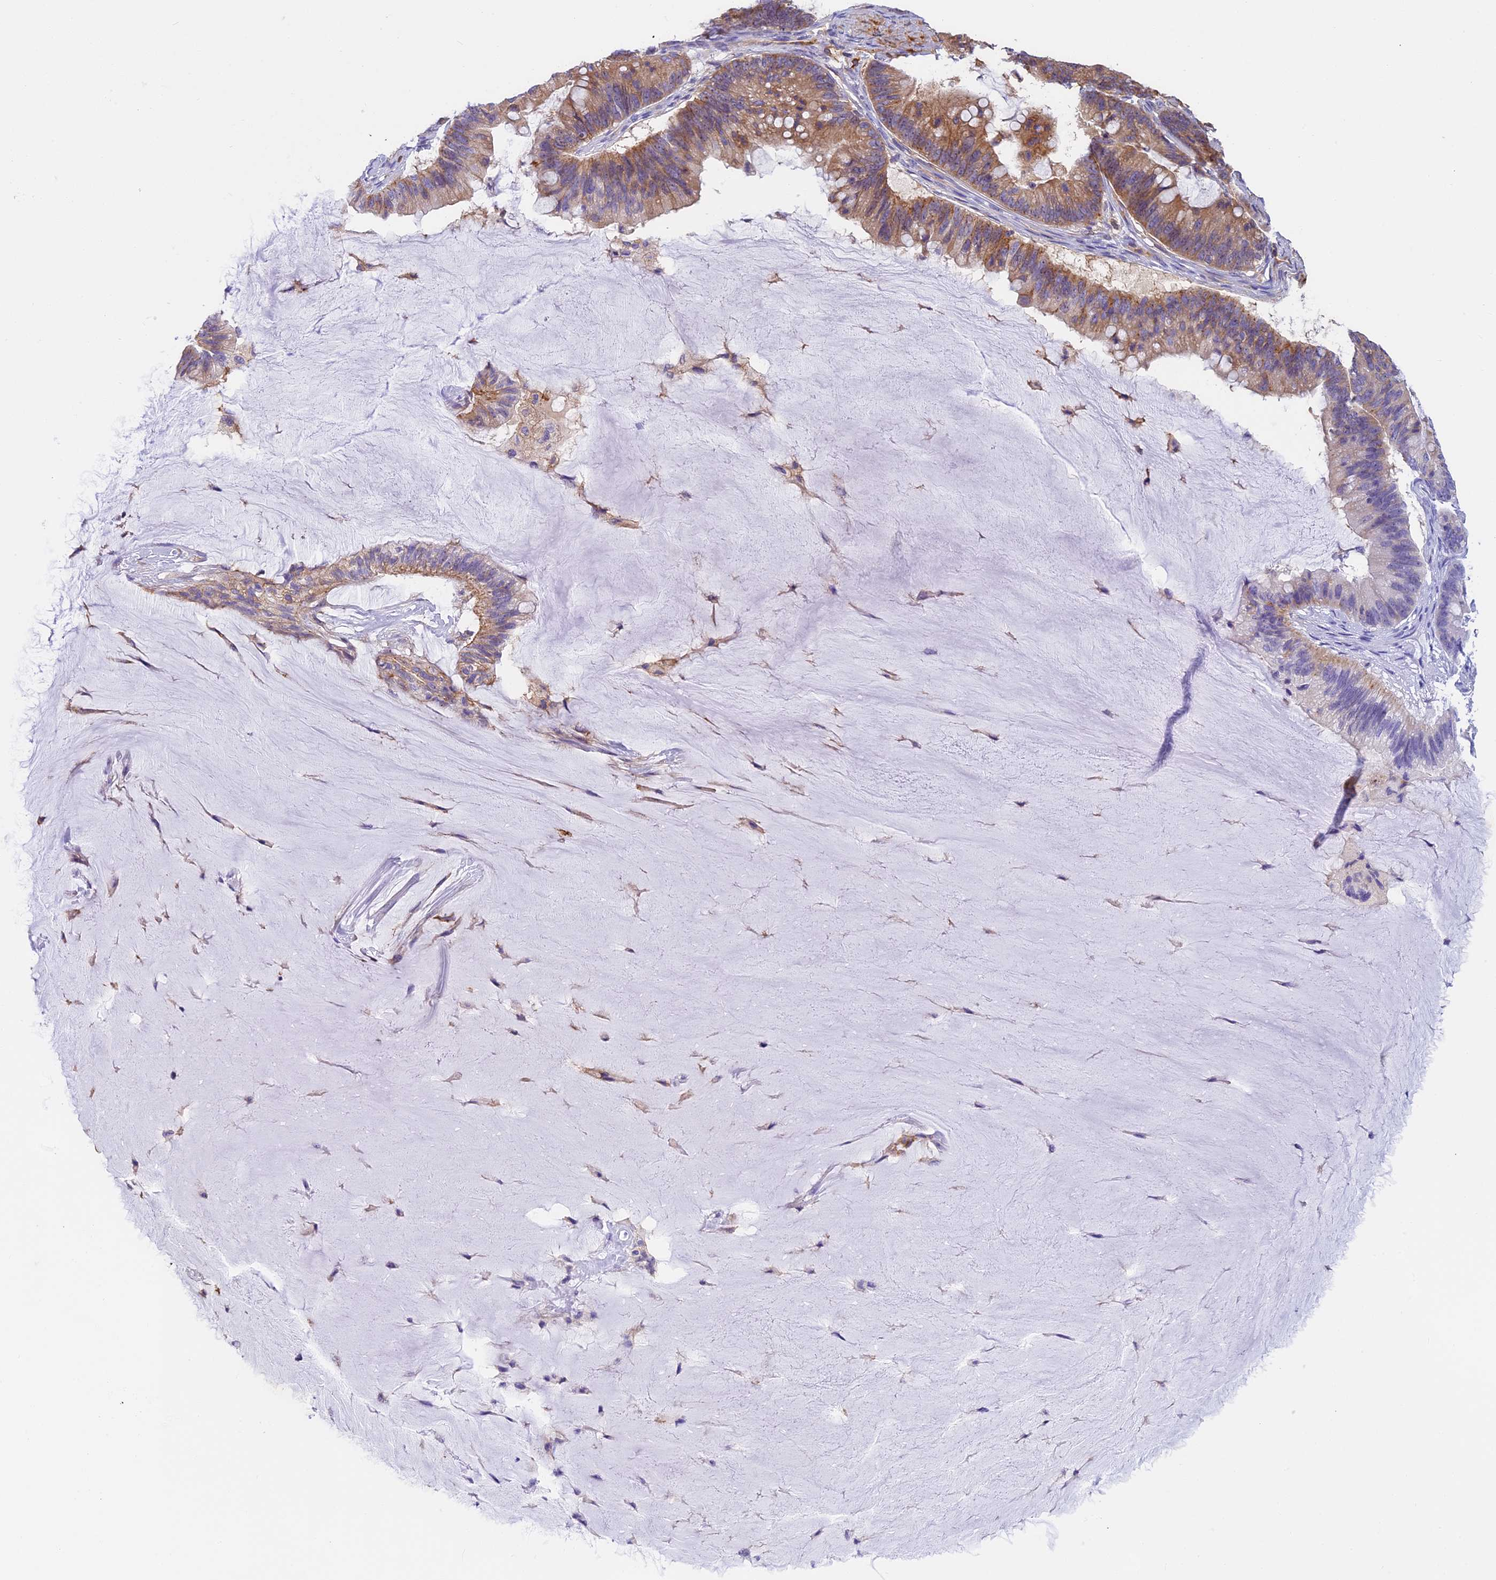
{"staining": {"intensity": "moderate", "quantity": ">75%", "location": "cytoplasmic/membranous"}, "tissue": "ovarian cancer", "cell_type": "Tumor cells", "image_type": "cancer", "snomed": [{"axis": "morphology", "description": "Cystadenocarcinoma, mucinous, NOS"}, {"axis": "topography", "description": "Ovary"}], "caption": "Mucinous cystadenocarcinoma (ovarian) stained with DAB immunohistochemistry (IHC) displays medium levels of moderate cytoplasmic/membranous expression in about >75% of tumor cells. The protein is stained brown, and the nuclei are stained in blue (DAB (3,3'-diaminobenzidine) IHC with brightfield microscopy, high magnification).", "gene": "EHBP1L1", "patient": {"sex": "female", "age": 61}}